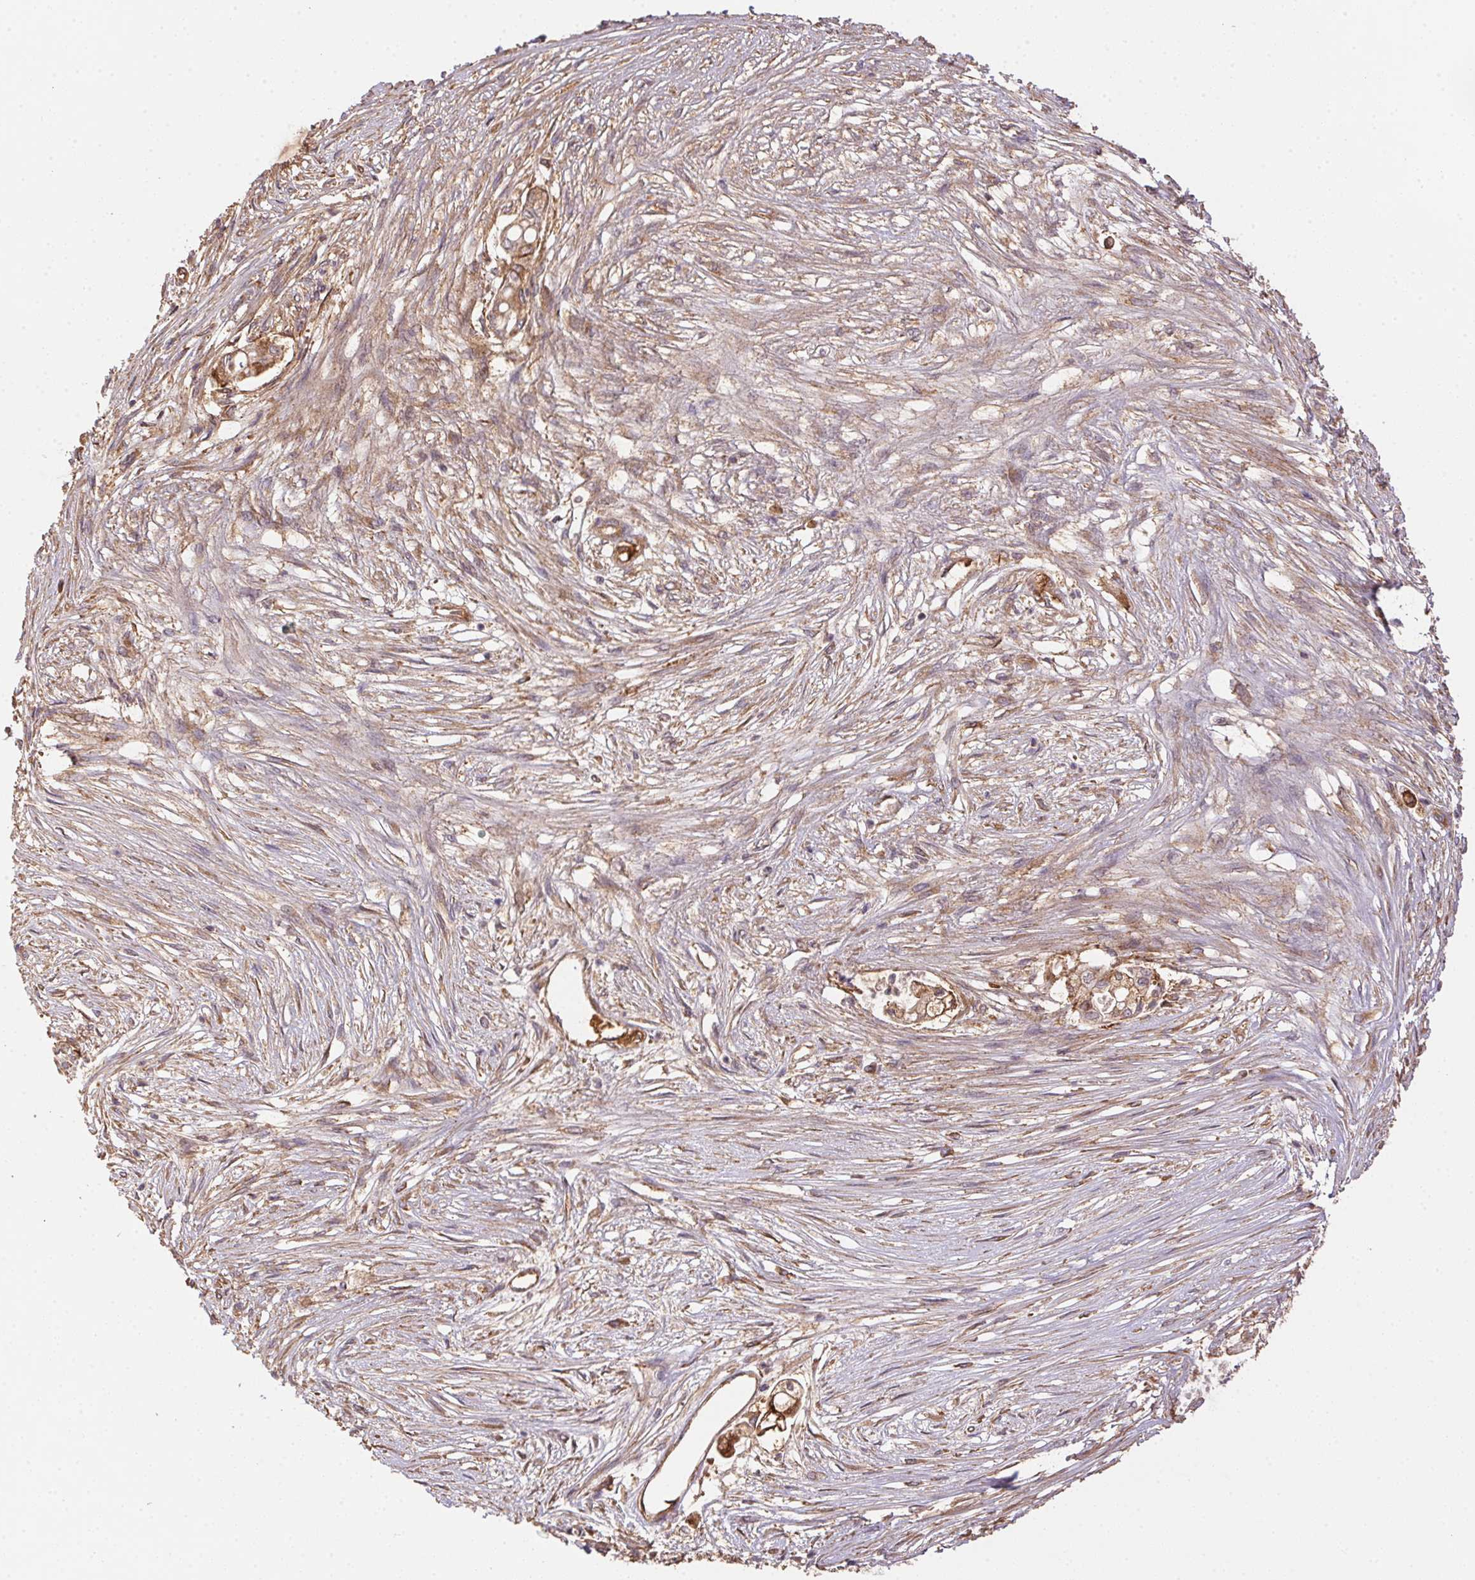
{"staining": {"intensity": "strong", "quantity": "25%-75%", "location": "cytoplasmic/membranous"}, "tissue": "pancreatic cancer", "cell_type": "Tumor cells", "image_type": "cancer", "snomed": [{"axis": "morphology", "description": "Adenocarcinoma, NOS"}, {"axis": "topography", "description": "Pancreas"}], "caption": "Protein expression analysis of pancreatic adenocarcinoma reveals strong cytoplasmic/membranous staining in approximately 25%-75% of tumor cells. Immunohistochemistry stains the protein of interest in brown and the nuclei are stained blue.", "gene": "USE1", "patient": {"sex": "female", "age": 69}}